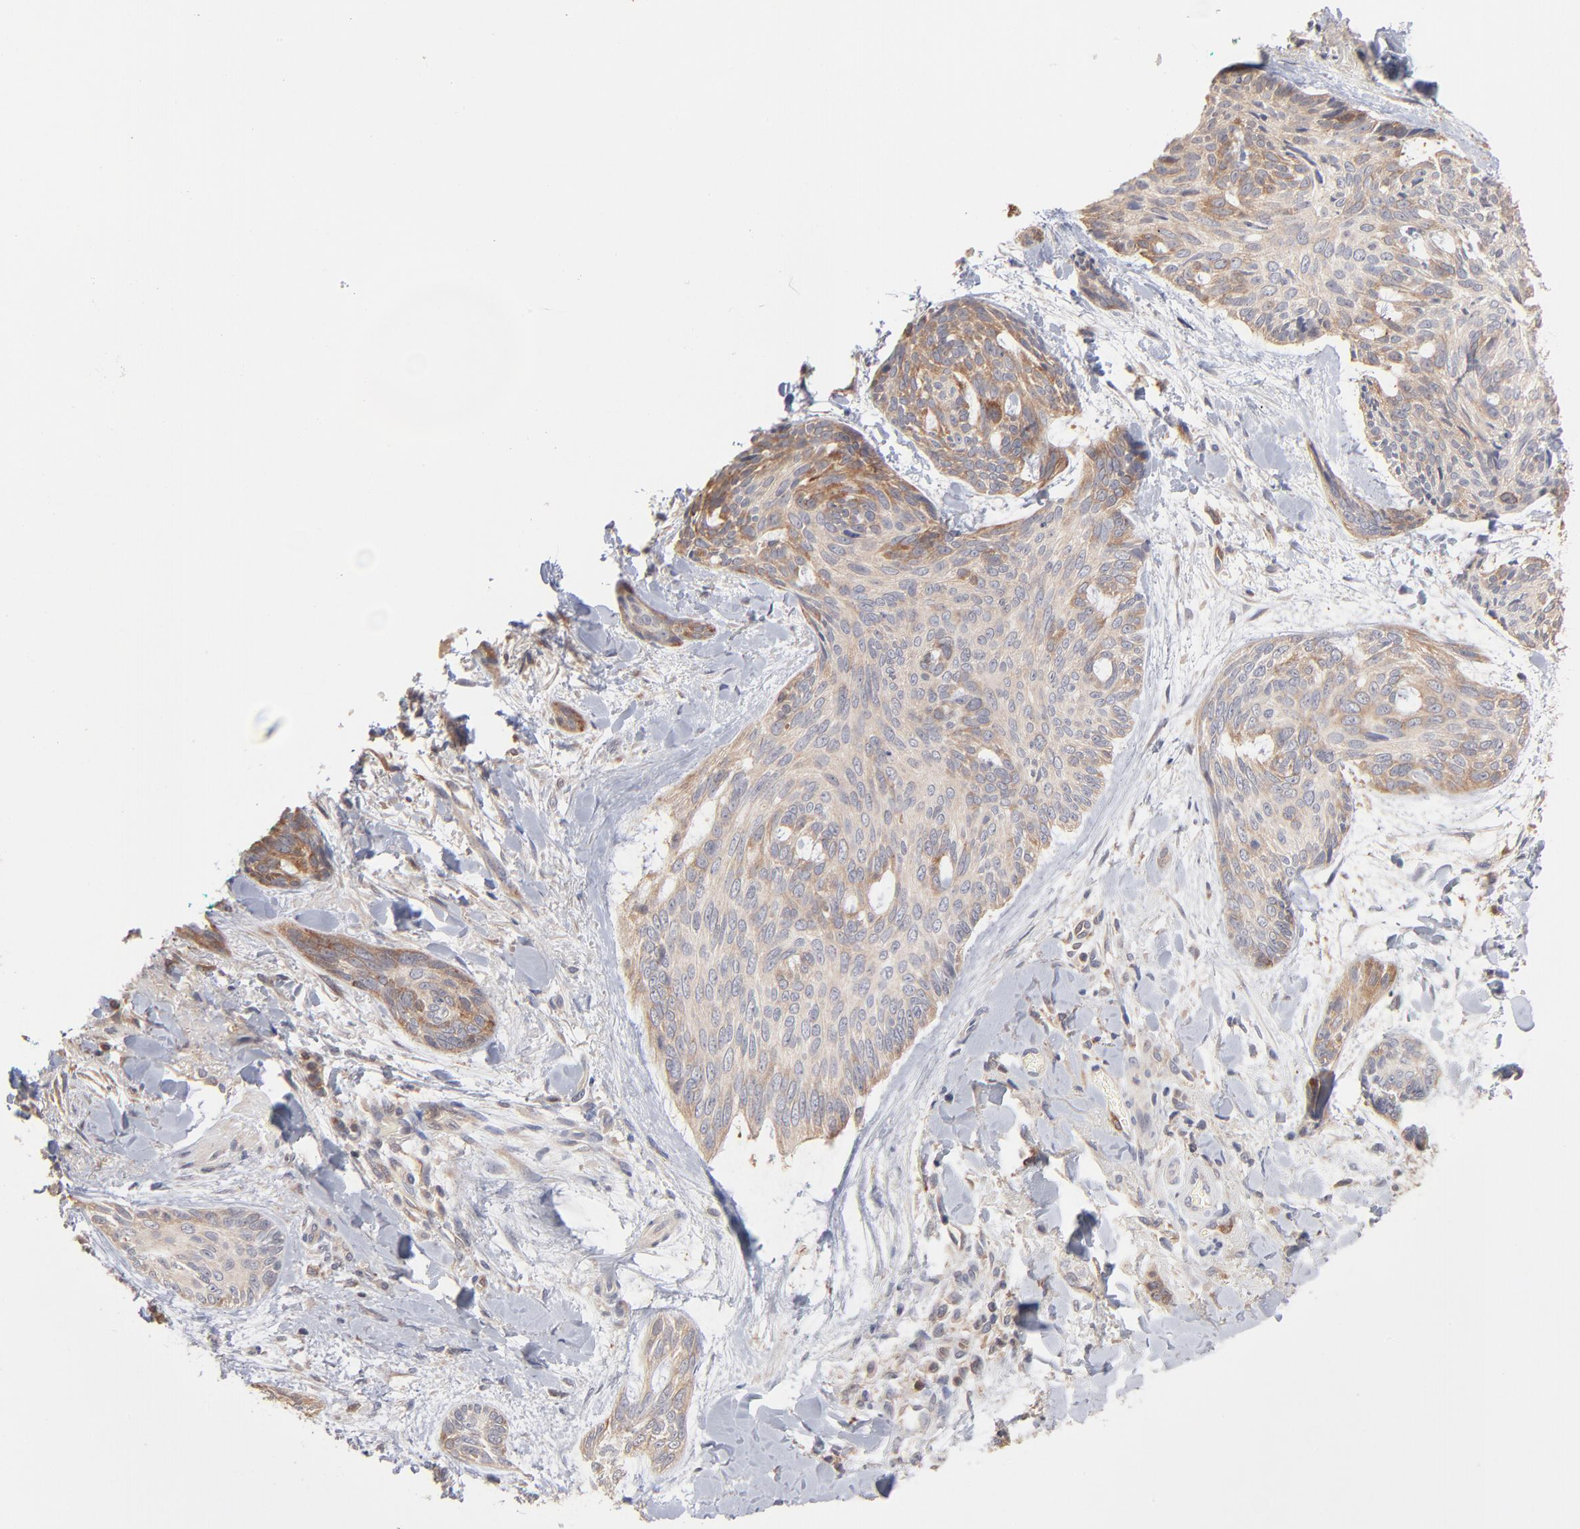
{"staining": {"intensity": "weak", "quantity": ">75%", "location": "cytoplasmic/membranous"}, "tissue": "skin cancer", "cell_type": "Tumor cells", "image_type": "cancer", "snomed": [{"axis": "morphology", "description": "Normal tissue, NOS"}, {"axis": "morphology", "description": "Basal cell carcinoma"}, {"axis": "topography", "description": "Skin"}], "caption": "High-magnification brightfield microscopy of skin basal cell carcinoma stained with DAB (brown) and counterstained with hematoxylin (blue). tumor cells exhibit weak cytoplasmic/membranous staining is identified in approximately>75% of cells.", "gene": "IVNS1ABP", "patient": {"sex": "female", "age": 71}}